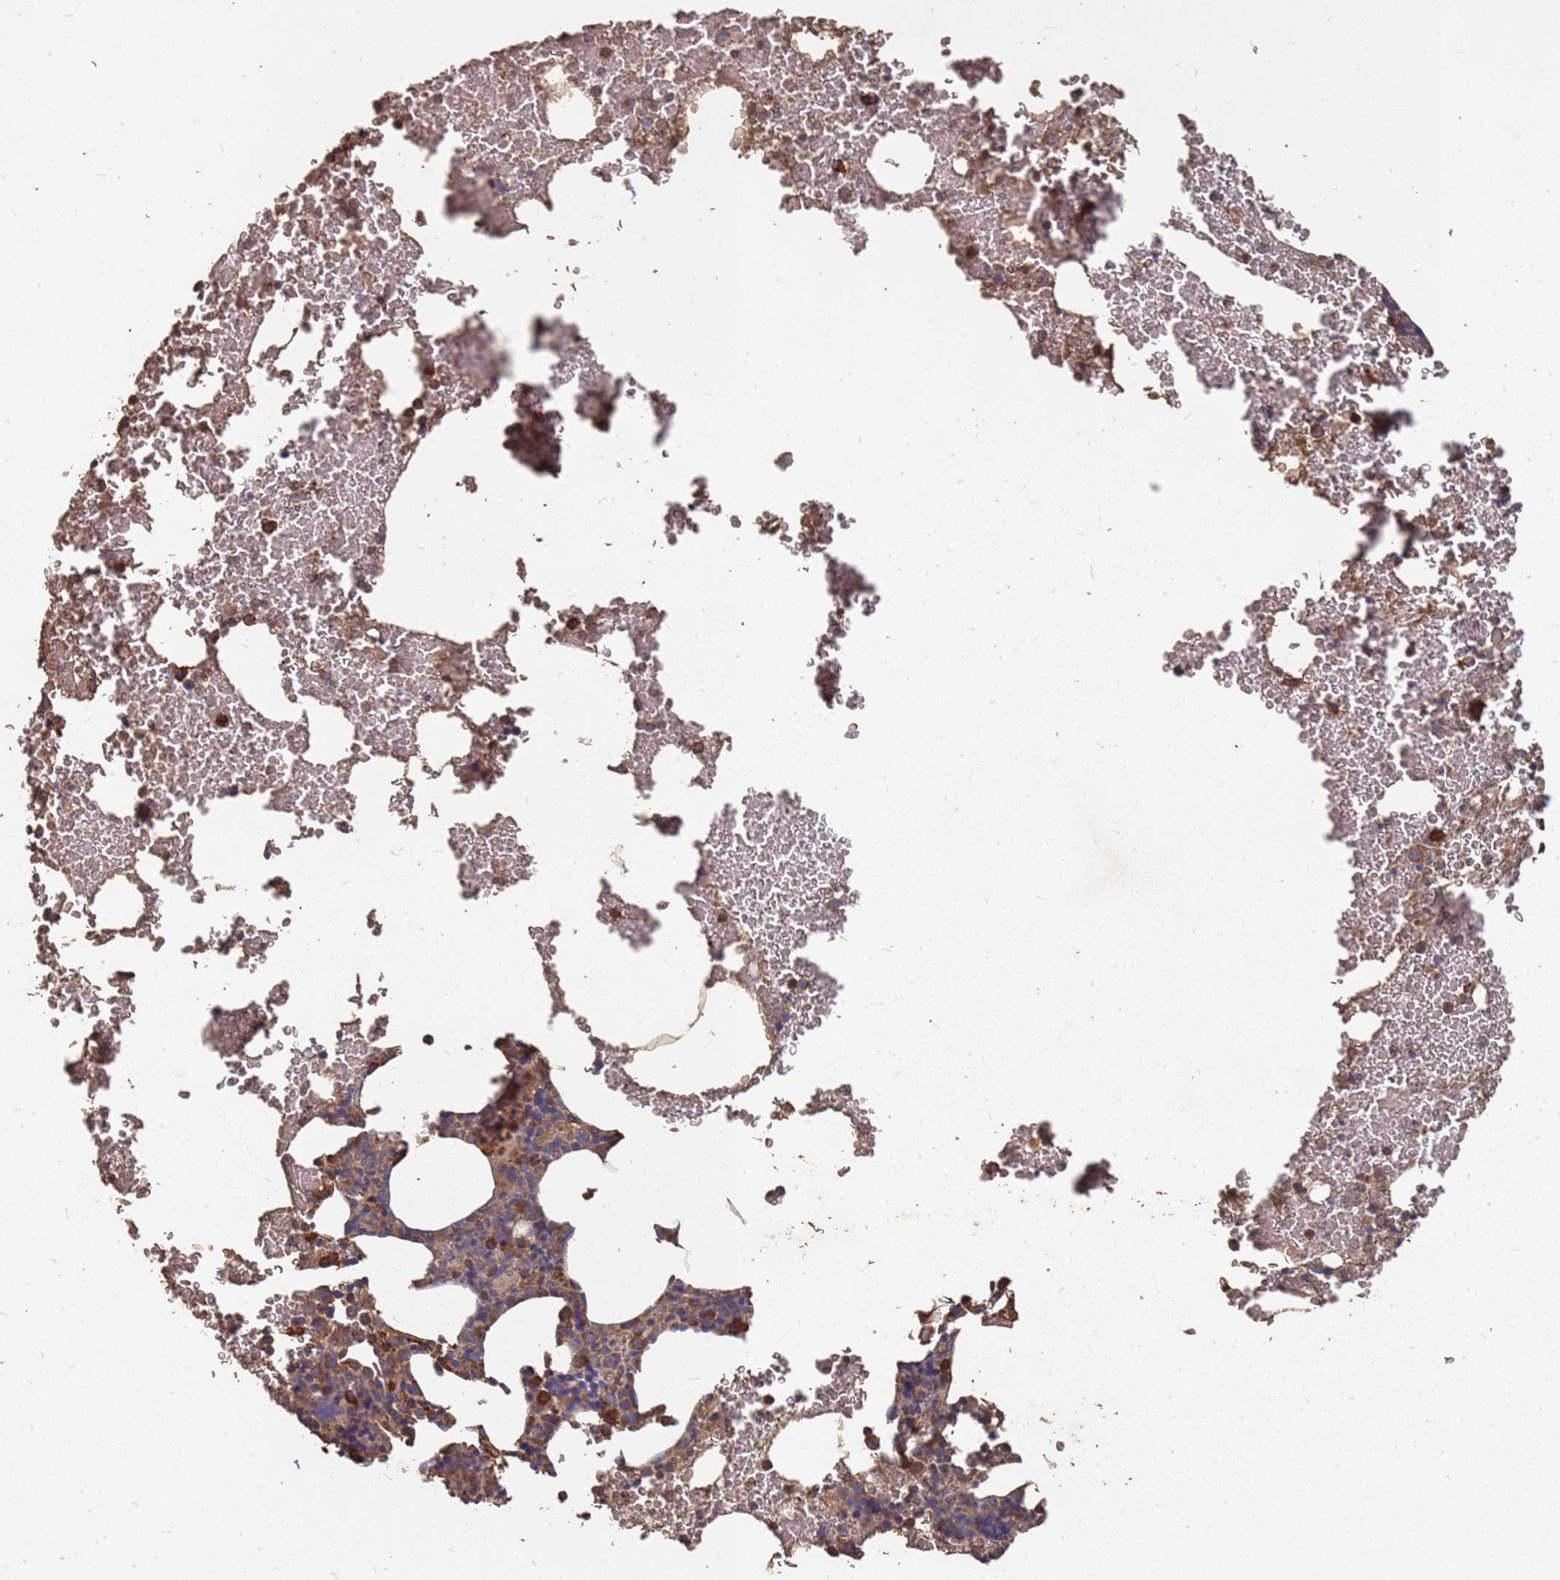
{"staining": {"intensity": "strong", "quantity": "<25%", "location": "cytoplasmic/membranous"}, "tissue": "bone marrow", "cell_type": "Hematopoietic cells", "image_type": "normal", "snomed": [{"axis": "morphology", "description": "Normal tissue, NOS"}, {"axis": "morphology", "description": "Inflammation, NOS"}, {"axis": "topography", "description": "Bone marrow"}], "caption": "The histopathology image shows staining of normal bone marrow, revealing strong cytoplasmic/membranous protein expression (brown color) within hematopoietic cells.", "gene": "ATG5", "patient": {"sex": "female", "age": 78}}